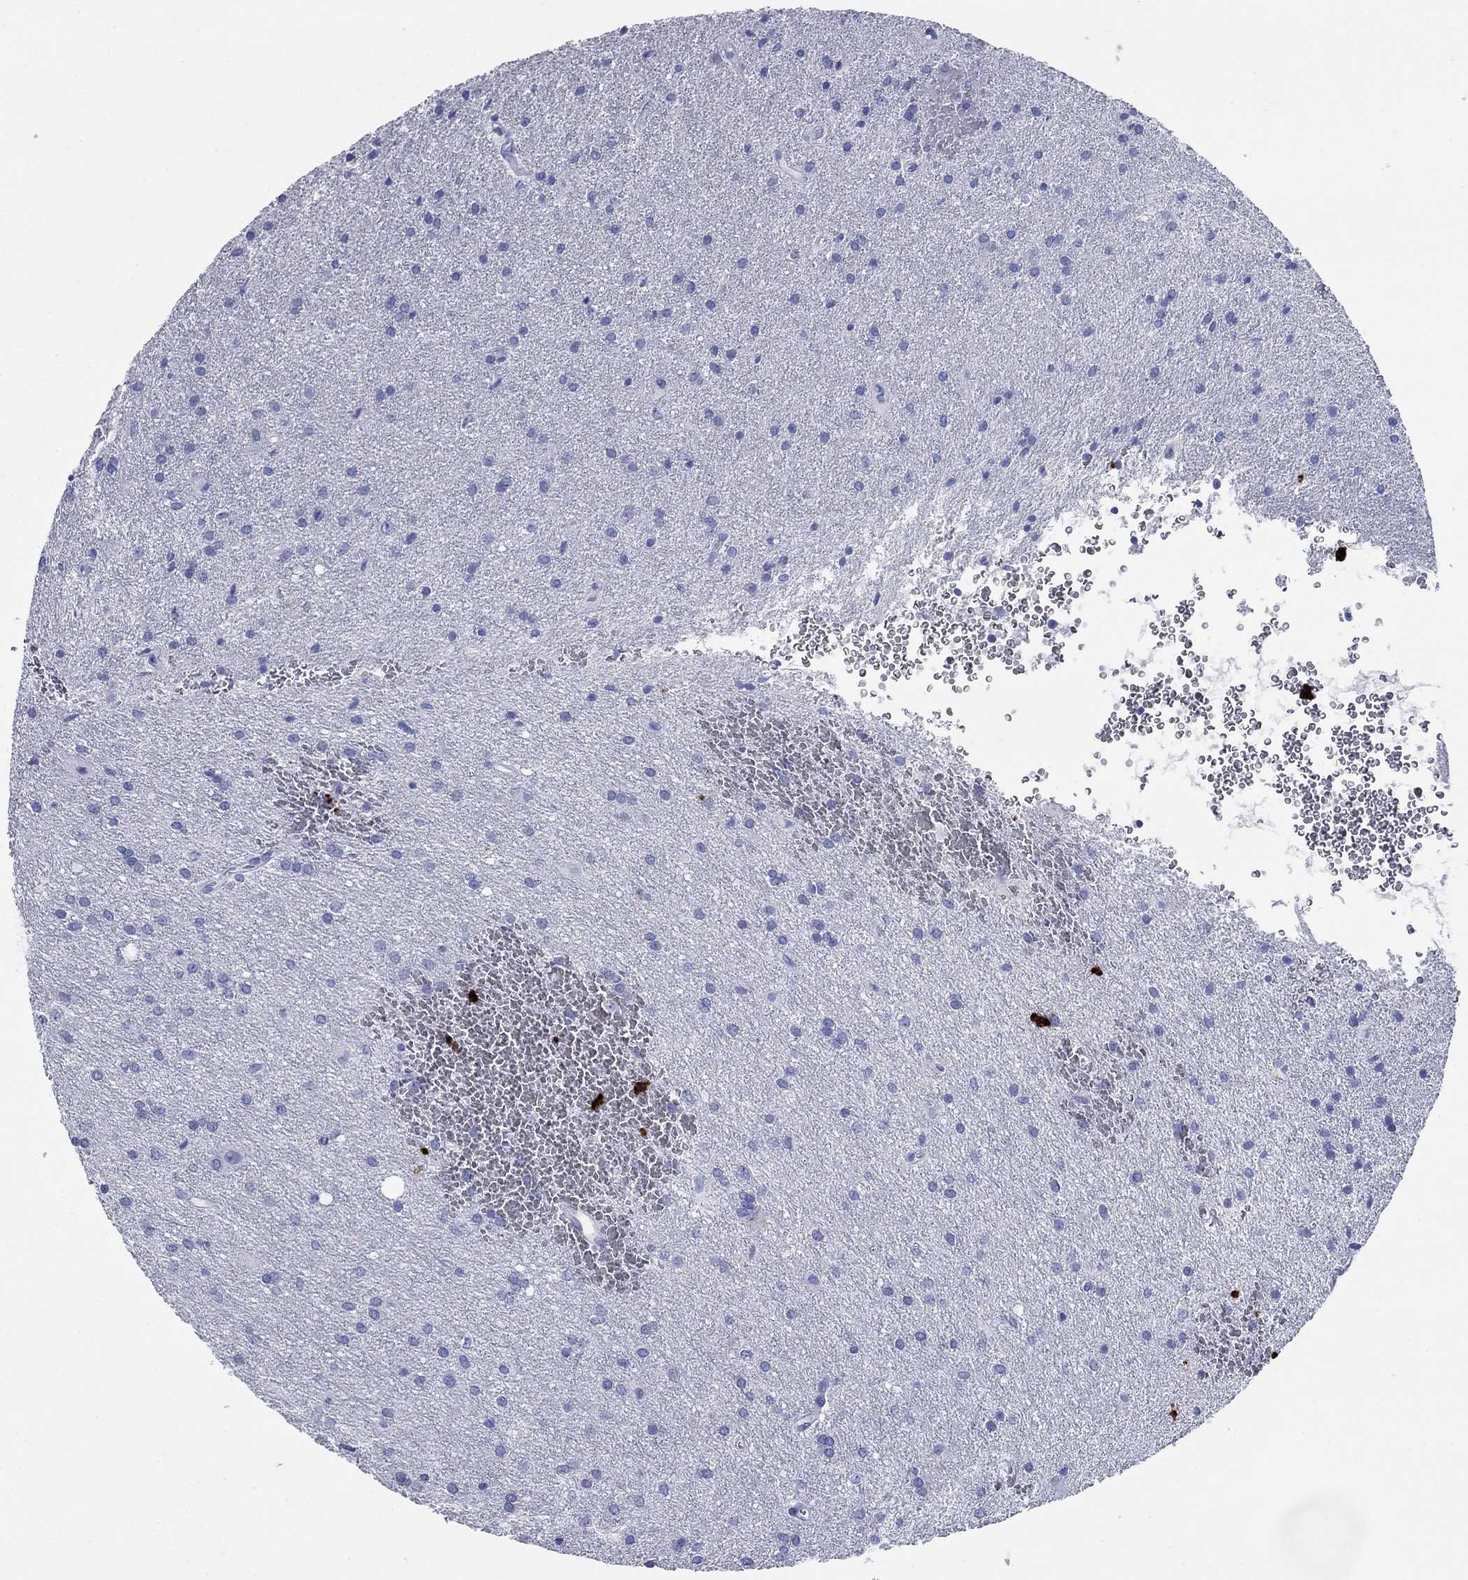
{"staining": {"intensity": "negative", "quantity": "none", "location": "none"}, "tissue": "glioma", "cell_type": "Tumor cells", "image_type": "cancer", "snomed": [{"axis": "morphology", "description": "Glioma, malignant, Low grade"}, {"axis": "topography", "description": "Brain"}], "caption": "Tumor cells show no significant protein expression in malignant glioma (low-grade). (DAB (3,3'-diaminobenzidine) IHC visualized using brightfield microscopy, high magnification).", "gene": "AZU1", "patient": {"sex": "male", "age": 58}}